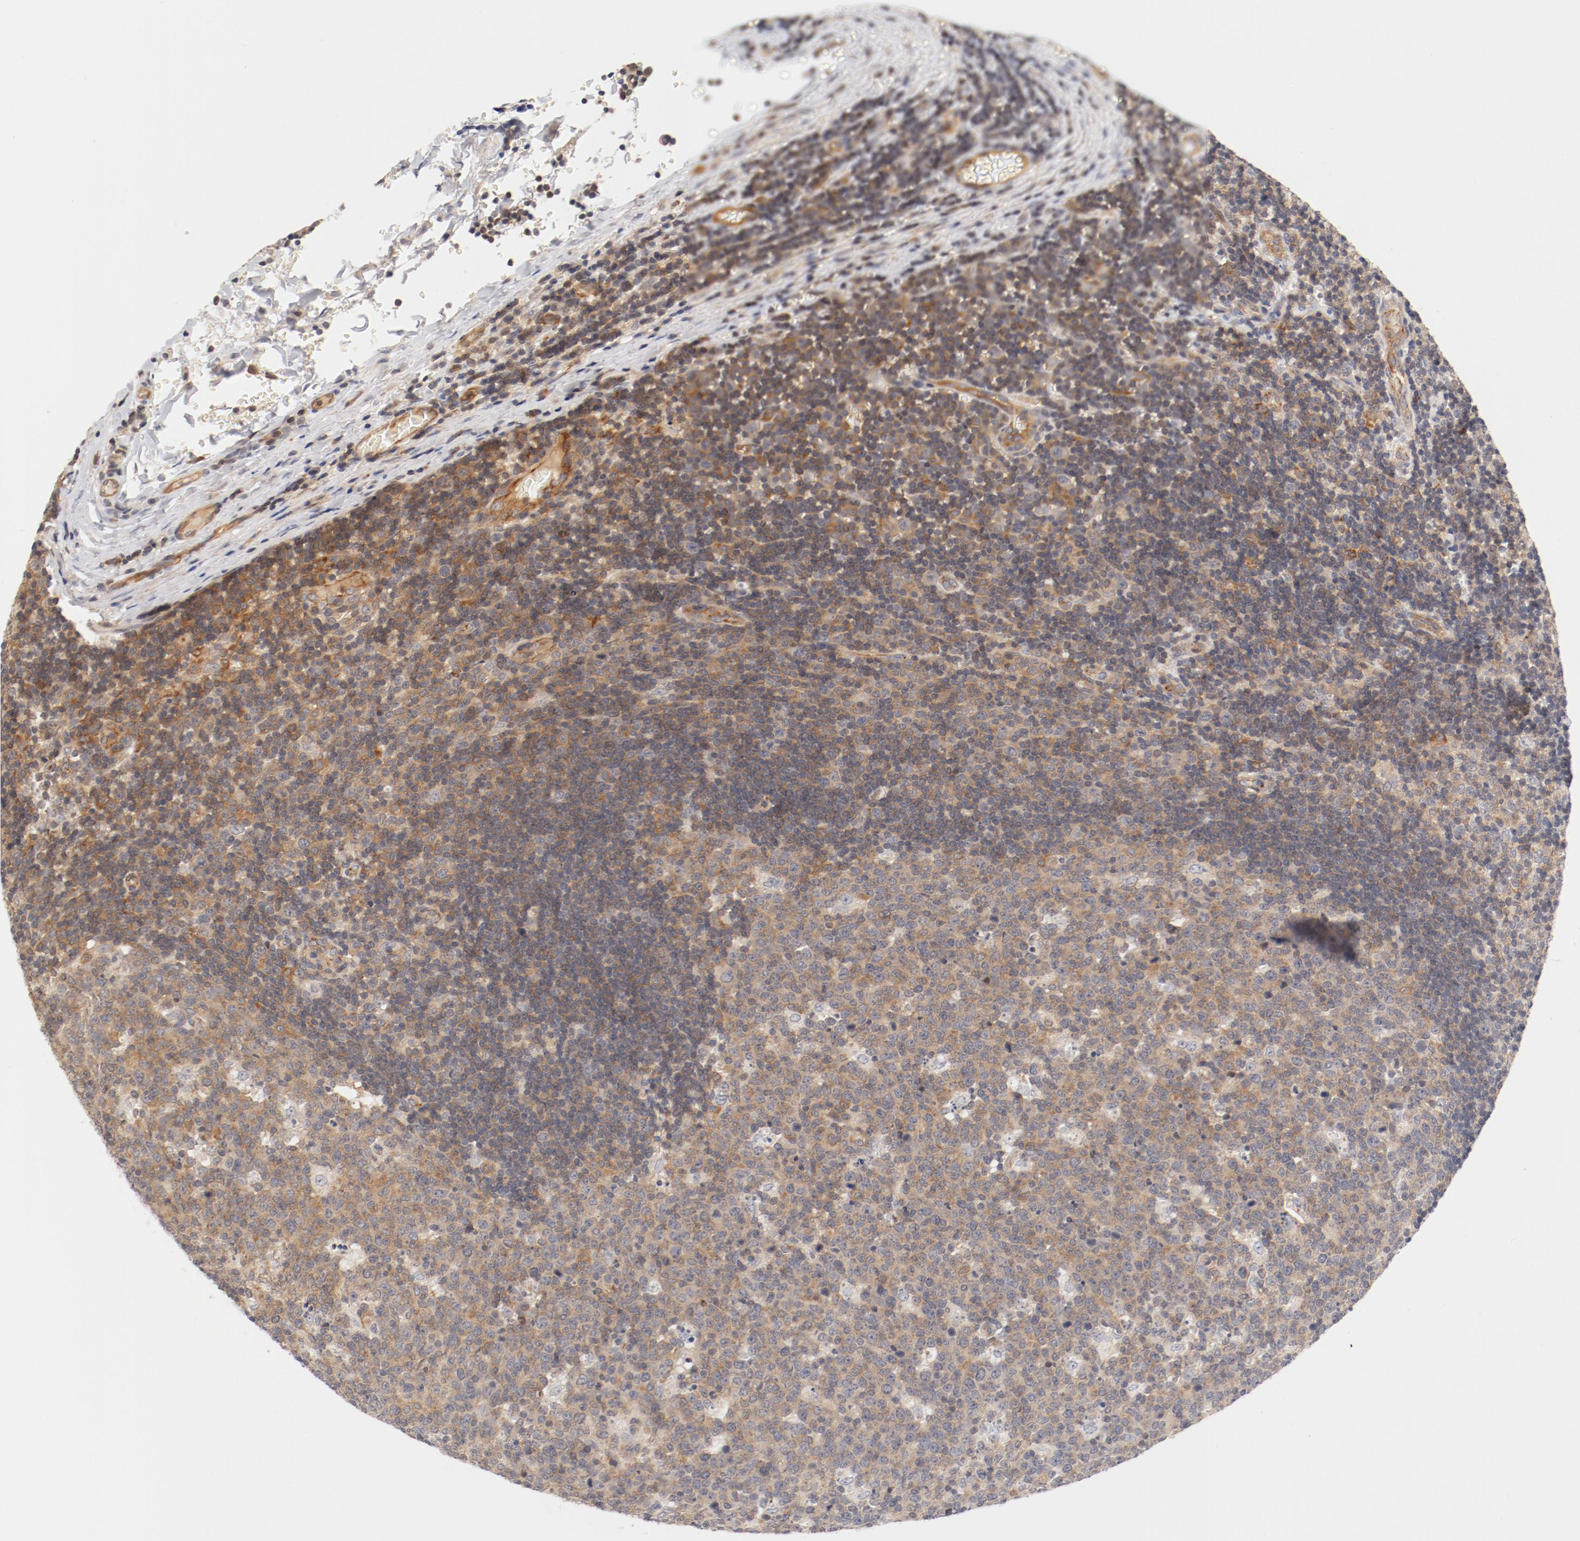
{"staining": {"intensity": "moderate", "quantity": ">75%", "location": "cytoplasmic/membranous"}, "tissue": "lymph node", "cell_type": "Germinal center cells", "image_type": "normal", "snomed": [{"axis": "morphology", "description": "Normal tissue, NOS"}, {"axis": "topography", "description": "Lymph node"}, {"axis": "topography", "description": "Salivary gland"}], "caption": "An image of human lymph node stained for a protein exhibits moderate cytoplasmic/membranous brown staining in germinal center cells. Nuclei are stained in blue.", "gene": "ZNF267", "patient": {"sex": "male", "age": 8}}